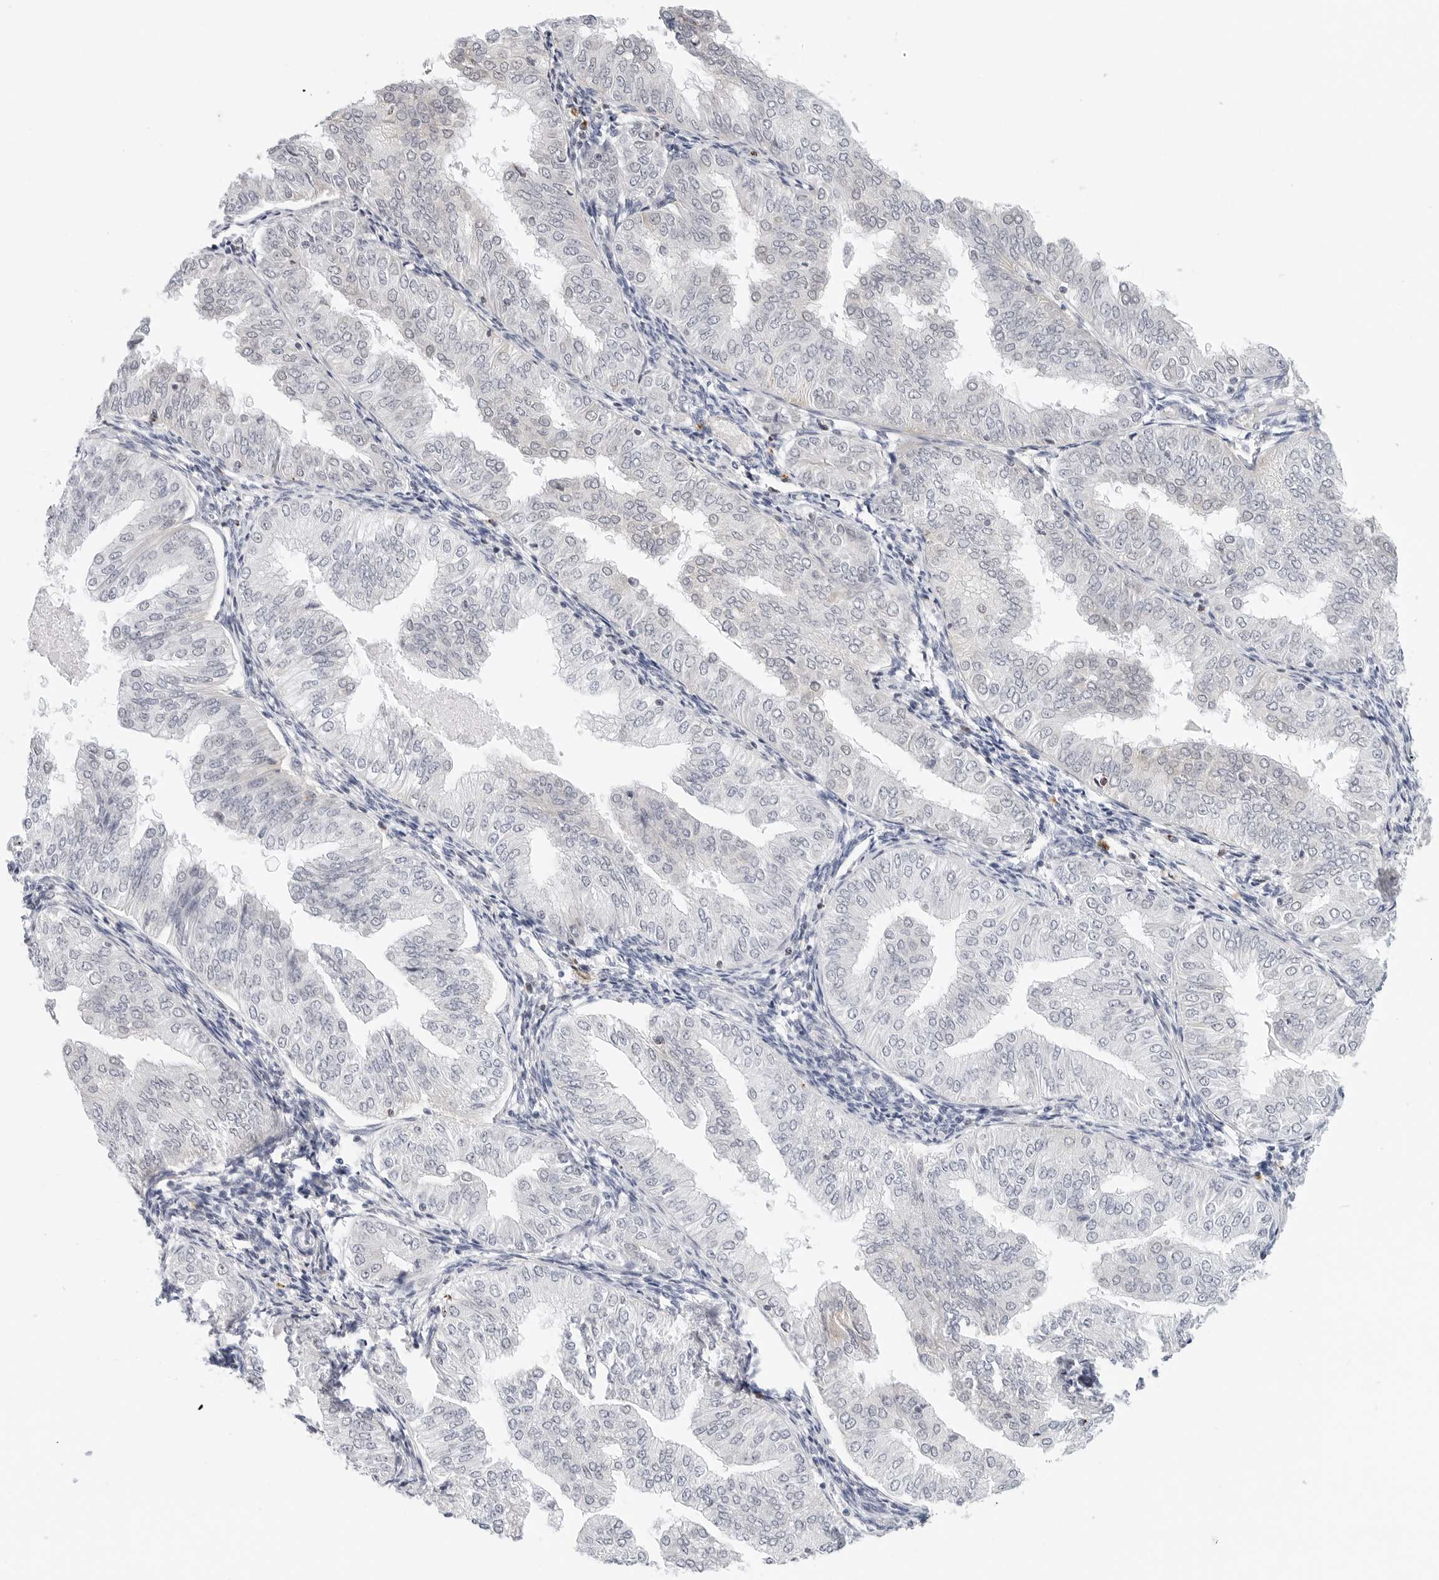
{"staining": {"intensity": "negative", "quantity": "none", "location": "none"}, "tissue": "endometrial cancer", "cell_type": "Tumor cells", "image_type": "cancer", "snomed": [{"axis": "morphology", "description": "Normal tissue, NOS"}, {"axis": "morphology", "description": "Adenocarcinoma, NOS"}, {"axis": "topography", "description": "Endometrium"}], "caption": "Tumor cells are negative for protein expression in human adenocarcinoma (endometrial).", "gene": "TSEN2", "patient": {"sex": "female", "age": 53}}